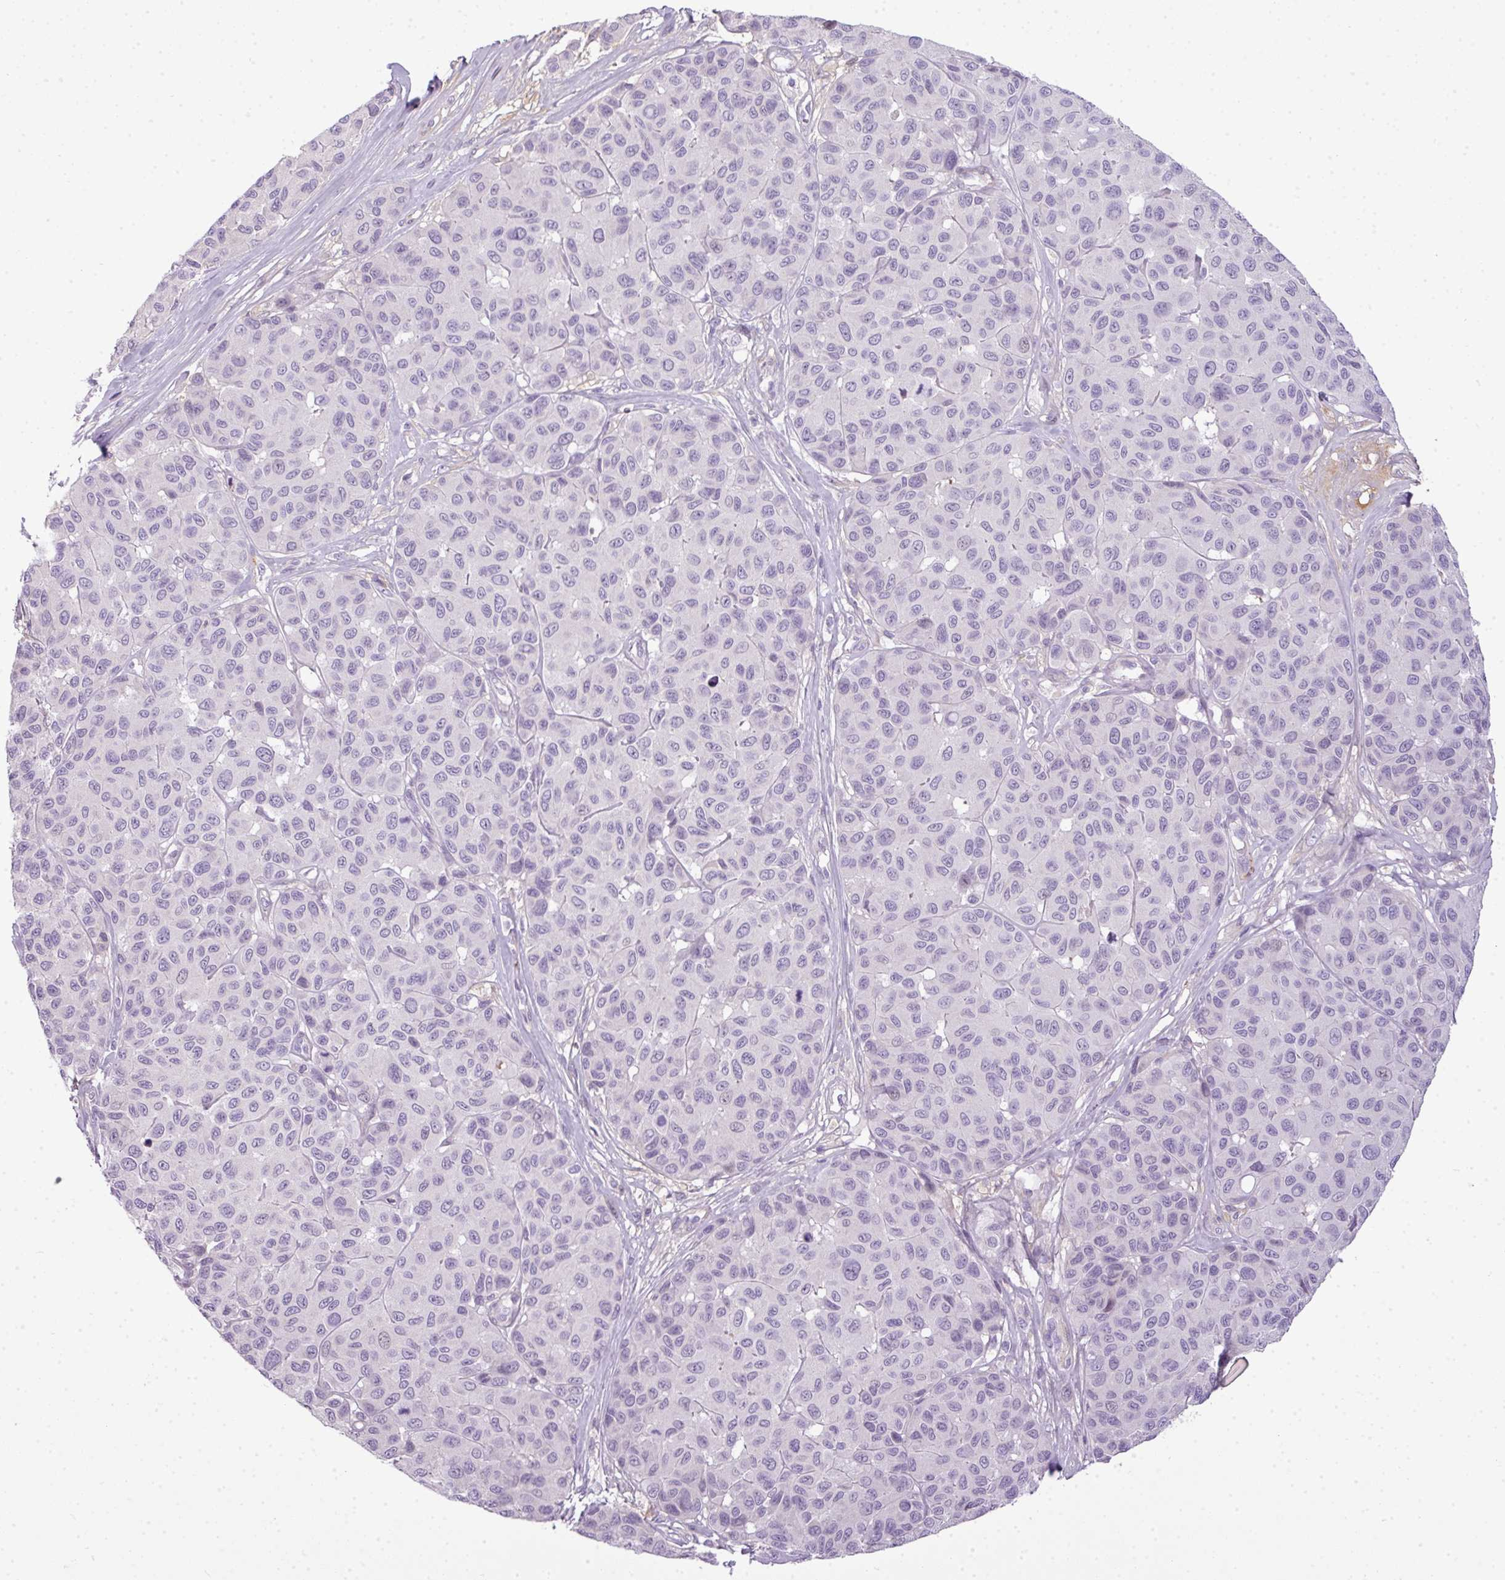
{"staining": {"intensity": "negative", "quantity": "none", "location": "none"}, "tissue": "melanoma", "cell_type": "Tumor cells", "image_type": "cancer", "snomed": [{"axis": "morphology", "description": "Malignant melanoma, NOS"}, {"axis": "topography", "description": "Skin"}], "caption": "Immunohistochemistry (IHC) histopathology image of malignant melanoma stained for a protein (brown), which shows no expression in tumor cells. The staining is performed using DAB (3,3'-diaminobenzidine) brown chromogen with nuclei counter-stained in using hematoxylin.", "gene": "C4B", "patient": {"sex": "female", "age": 66}}